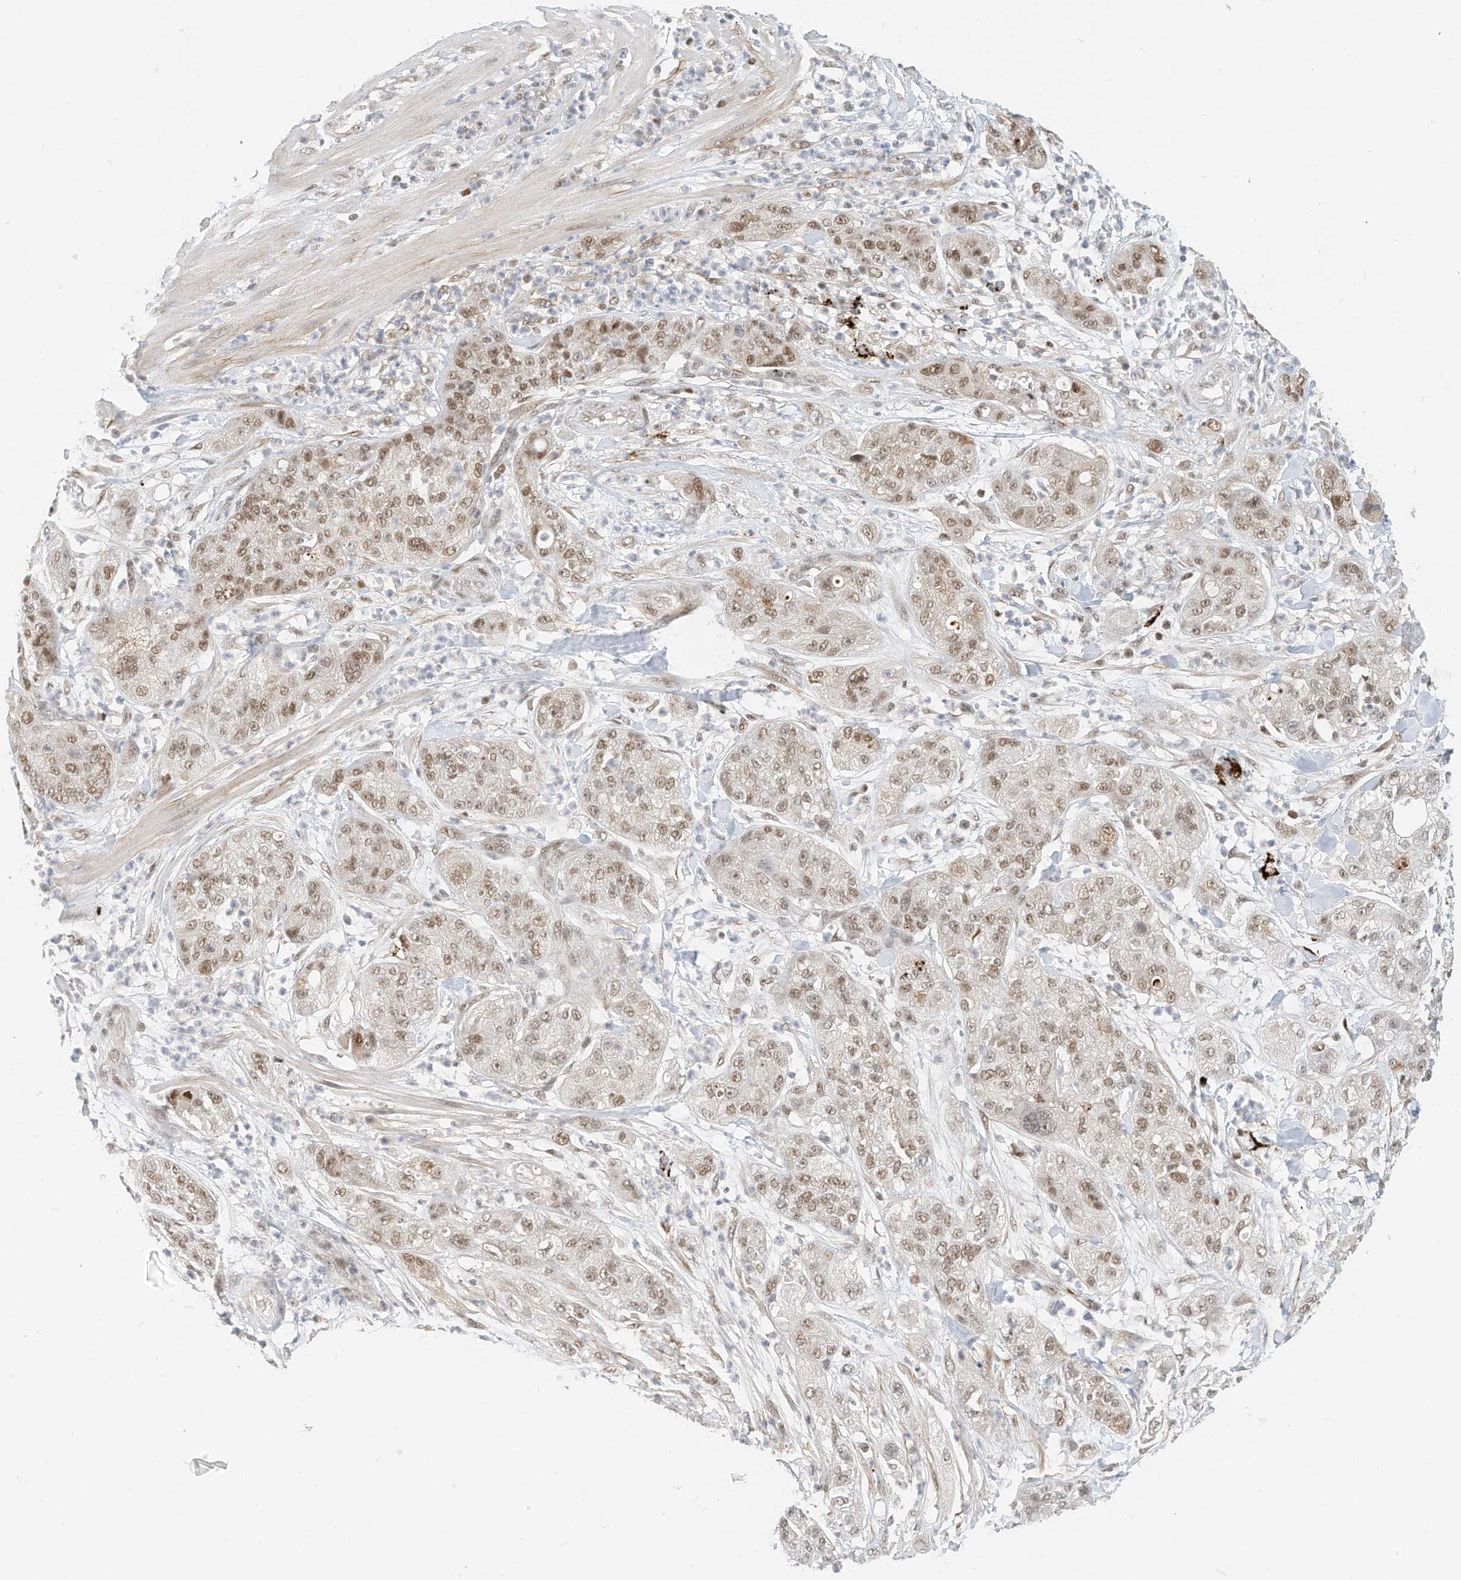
{"staining": {"intensity": "moderate", "quantity": ">75%", "location": "nuclear"}, "tissue": "pancreatic cancer", "cell_type": "Tumor cells", "image_type": "cancer", "snomed": [{"axis": "morphology", "description": "Adenocarcinoma, NOS"}, {"axis": "topography", "description": "Pancreas"}], "caption": "Tumor cells demonstrate medium levels of moderate nuclear expression in approximately >75% of cells in pancreatic cancer (adenocarcinoma).", "gene": "OGT", "patient": {"sex": "female", "age": 78}}